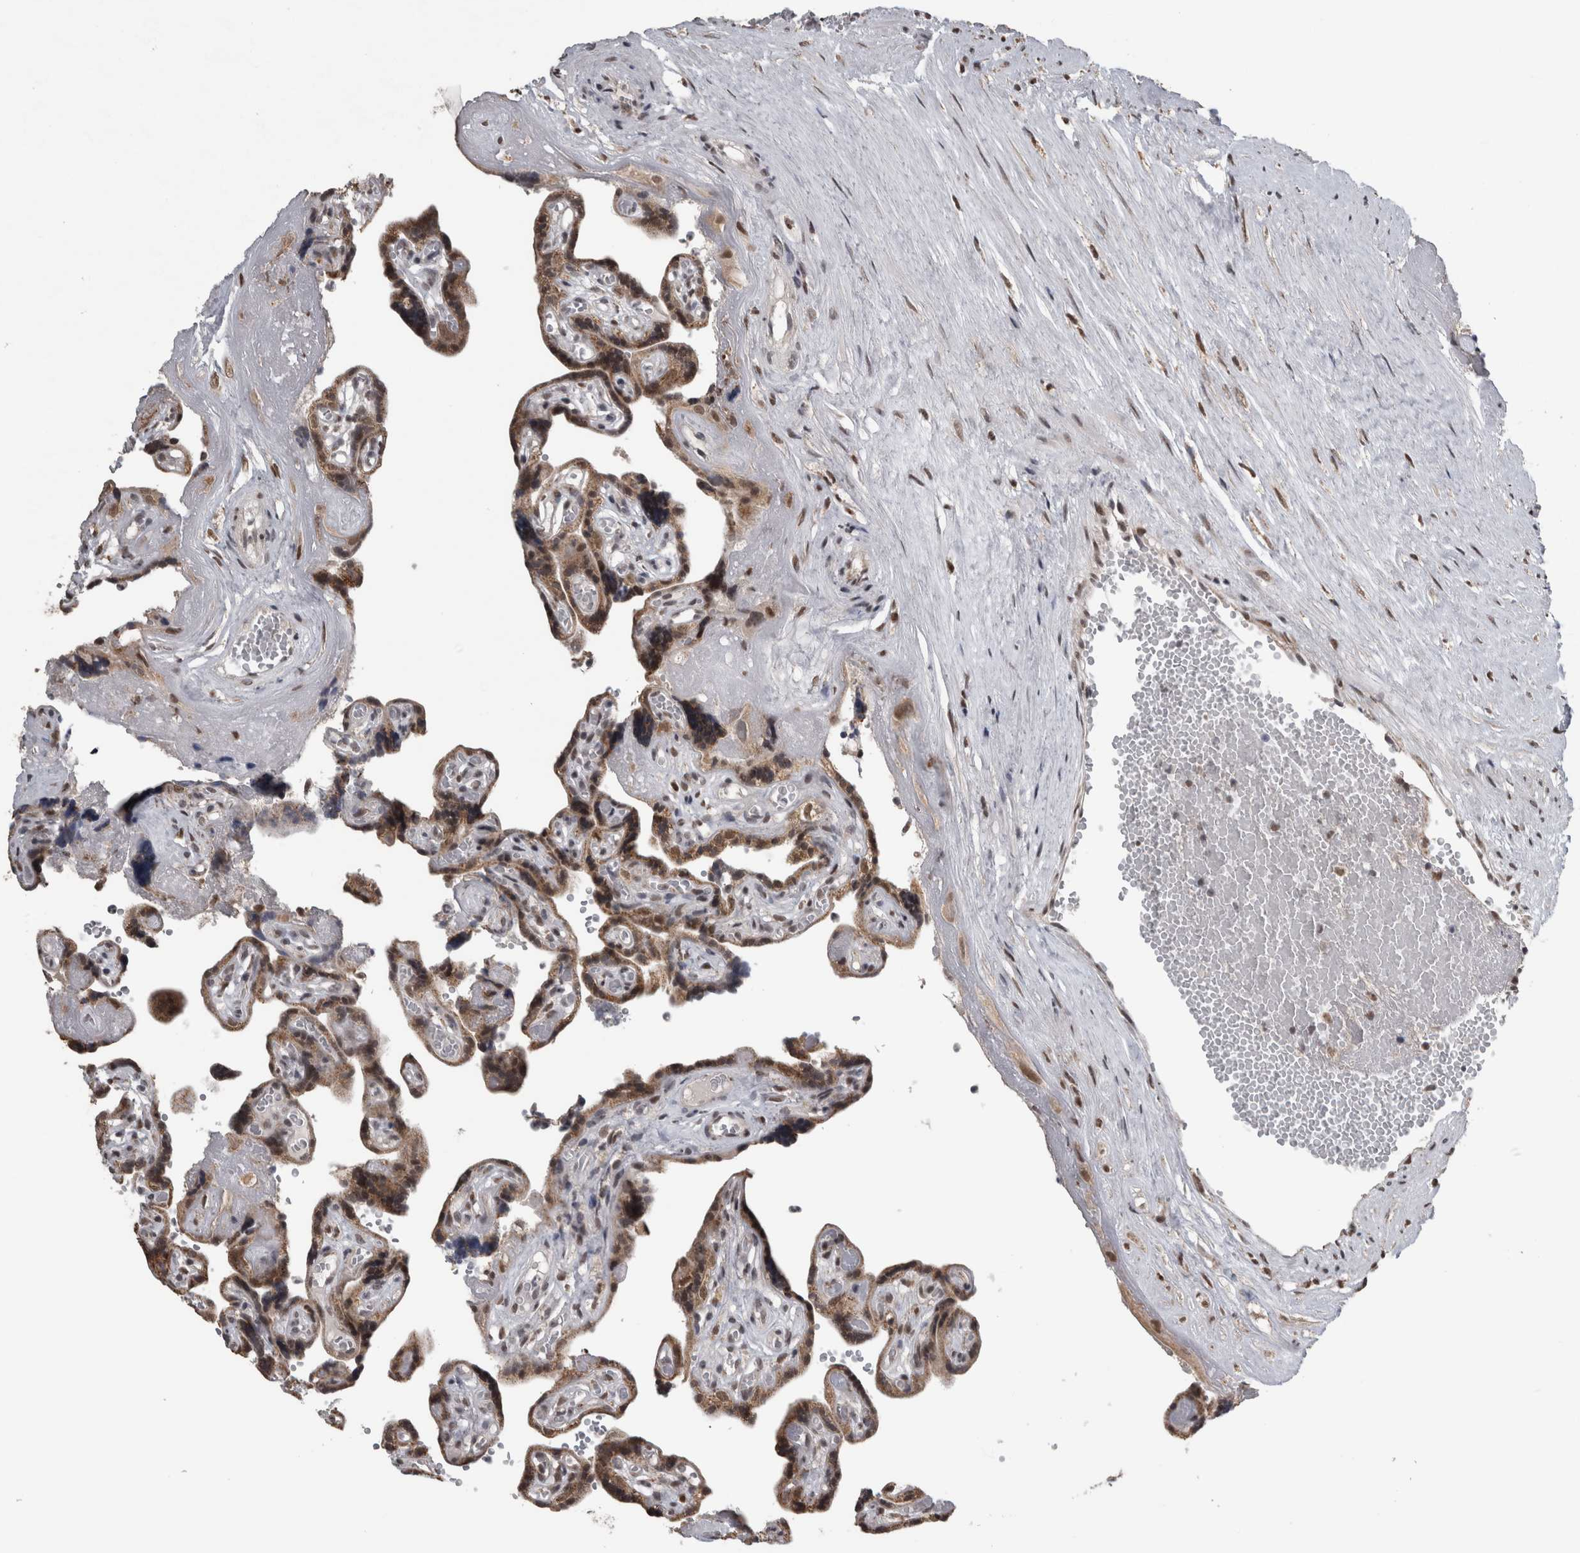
{"staining": {"intensity": "moderate", "quantity": ">75%", "location": "cytoplasmic/membranous"}, "tissue": "placenta", "cell_type": "Trophoblastic cells", "image_type": "normal", "snomed": [{"axis": "morphology", "description": "Normal tissue, NOS"}, {"axis": "topography", "description": "Placenta"}], "caption": "Immunohistochemical staining of unremarkable human placenta reveals medium levels of moderate cytoplasmic/membranous positivity in about >75% of trophoblastic cells.", "gene": "OR2K2", "patient": {"sex": "female", "age": 30}}